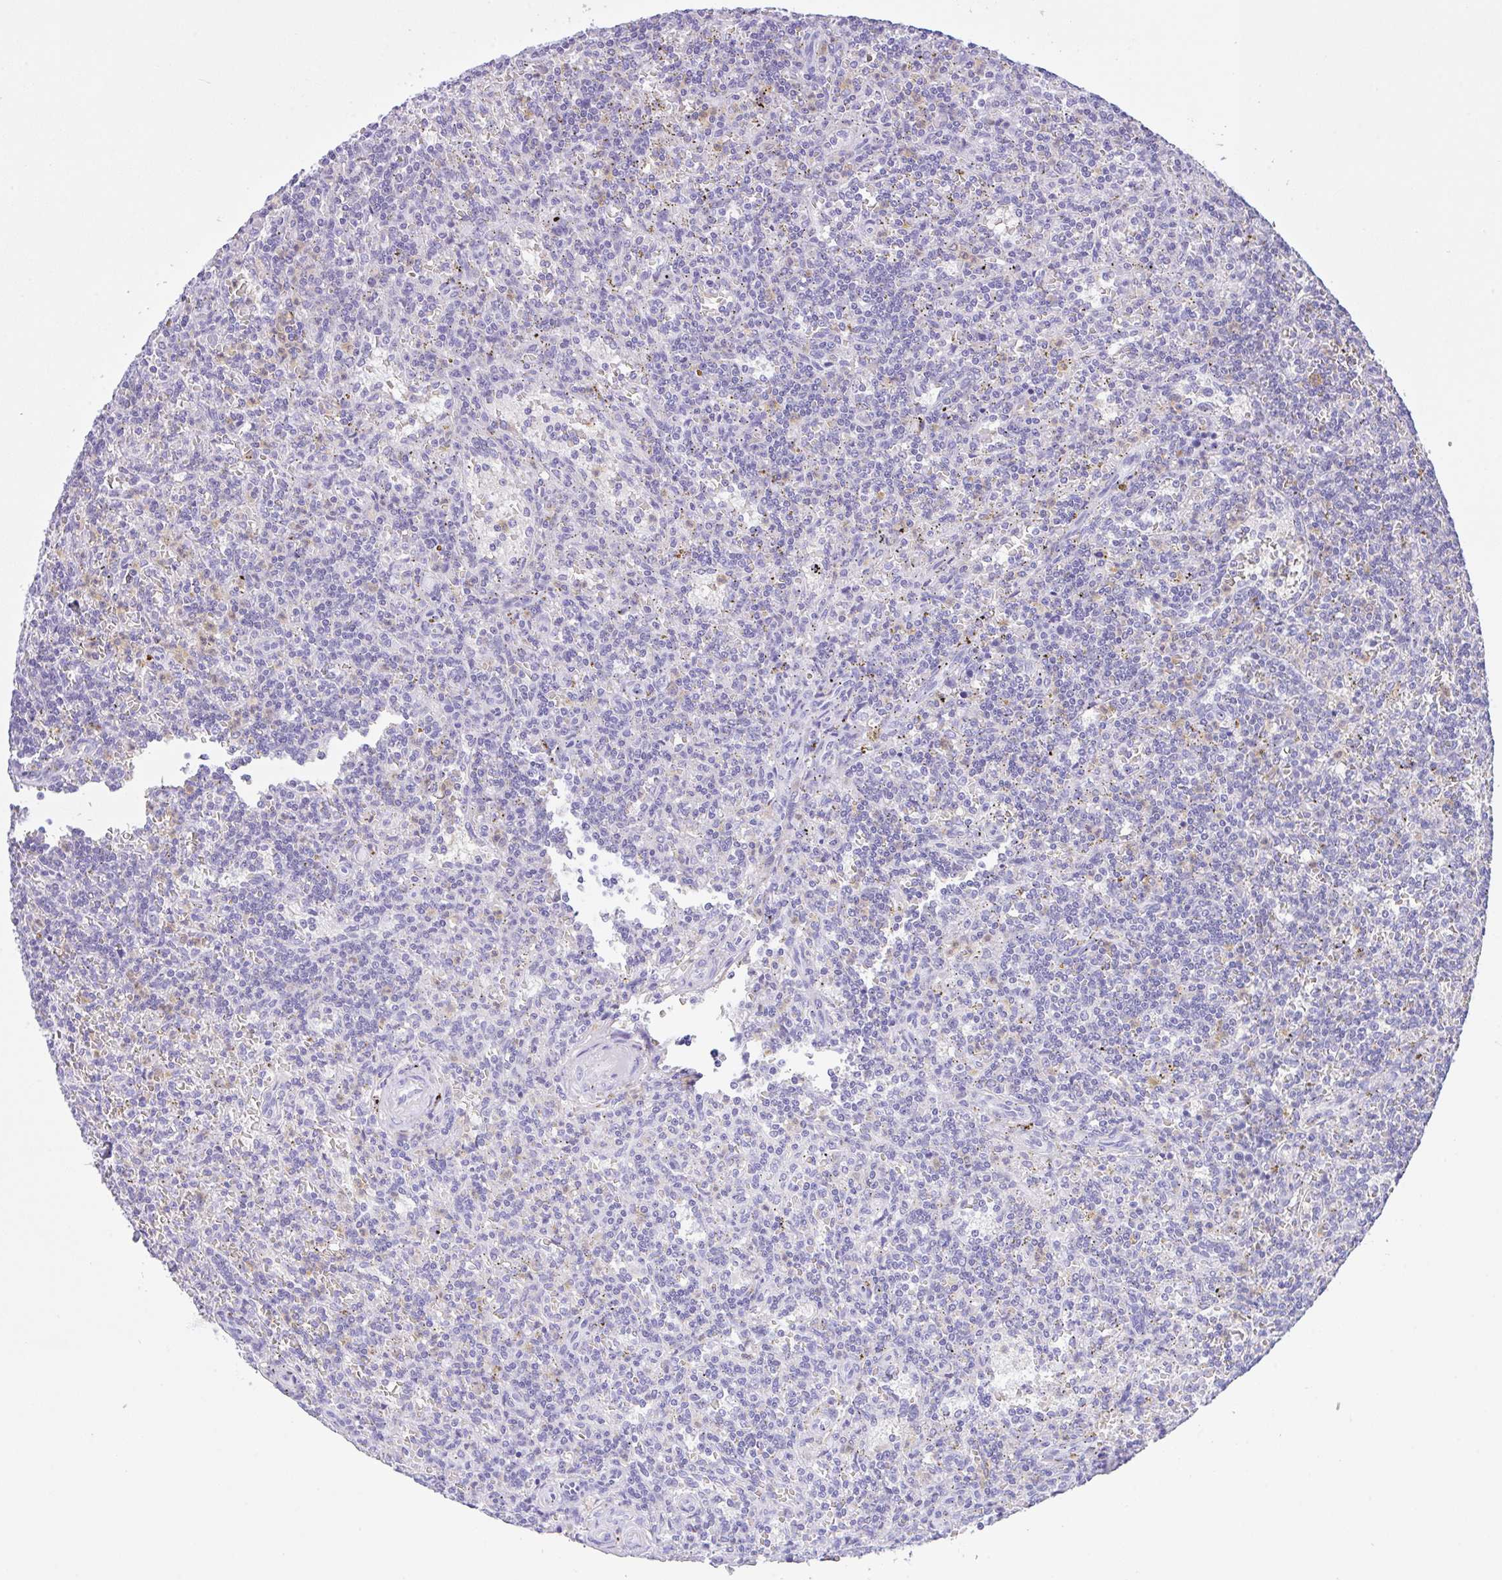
{"staining": {"intensity": "negative", "quantity": "none", "location": "none"}, "tissue": "lymphoma", "cell_type": "Tumor cells", "image_type": "cancer", "snomed": [{"axis": "morphology", "description": "Malignant lymphoma, non-Hodgkin's type, Low grade"}, {"axis": "topography", "description": "Spleen"}], "caption": "An immunohistochemistry histopathology image of lymphoma is shown. There is no staining in tumor cells of lymphoma.", "gene": "NCF1", "patient": {"sex": "male", "age": 73}}